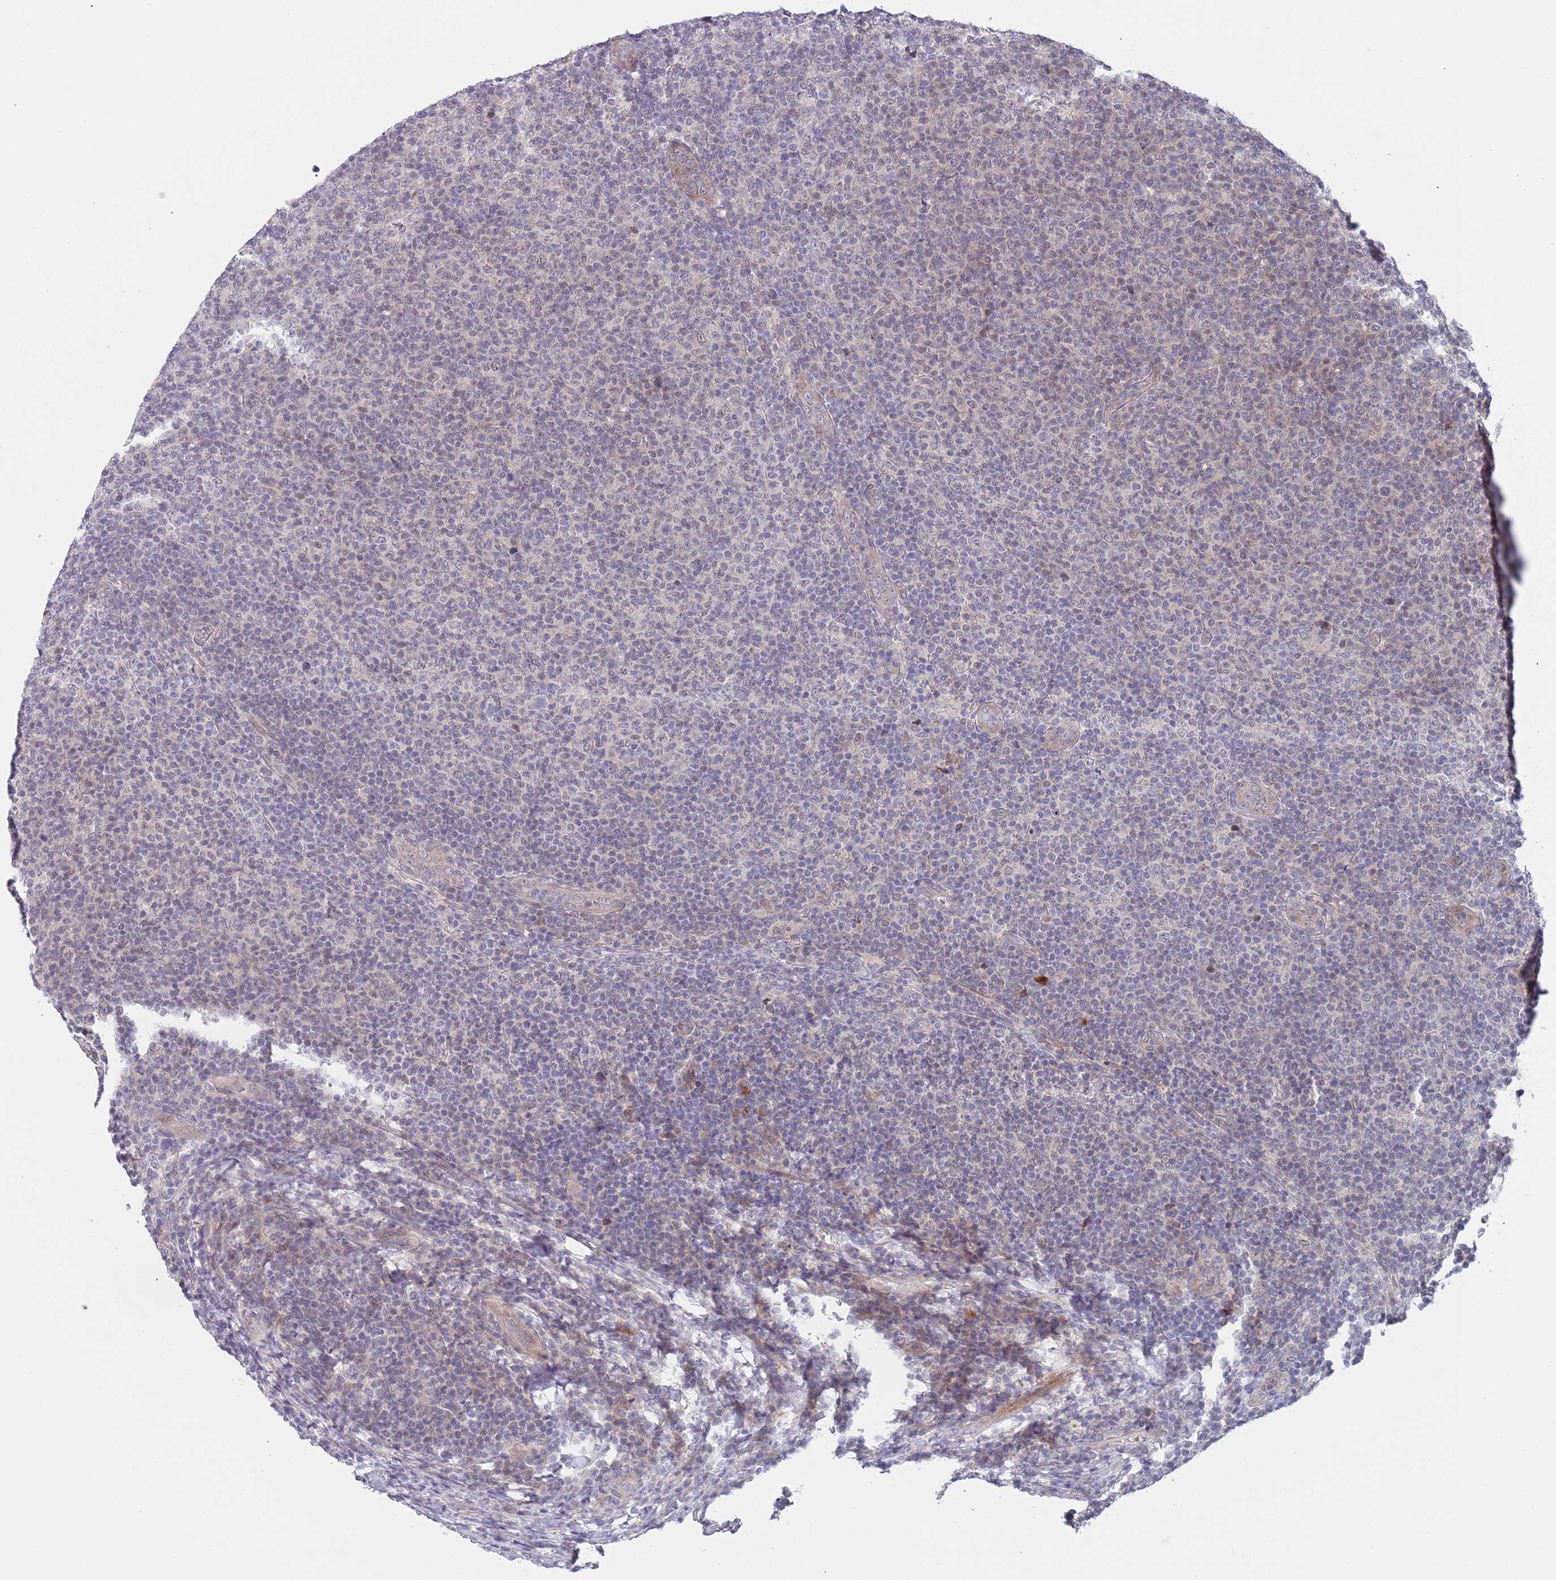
{"staining": {"intensity": "negative", "quantity": "none", "location": "none"}, "tissue": "lymphoma", "cell_type": "Tumor cells", "image_type": "cancer", "snomed": [{"axis": "morphology", "description": "Malignant lymphoma, non-Hodgkin's type, Low grade"}, {"axis": "topography", "description": "Lymph node"}], "caption": "Tumor cells show no significant protein positivity in malignant lymphoma, non-Hodgkin's type (low-grade).", "gene": "ZNF140", "patient": {"sex": "male", "age": 66}}